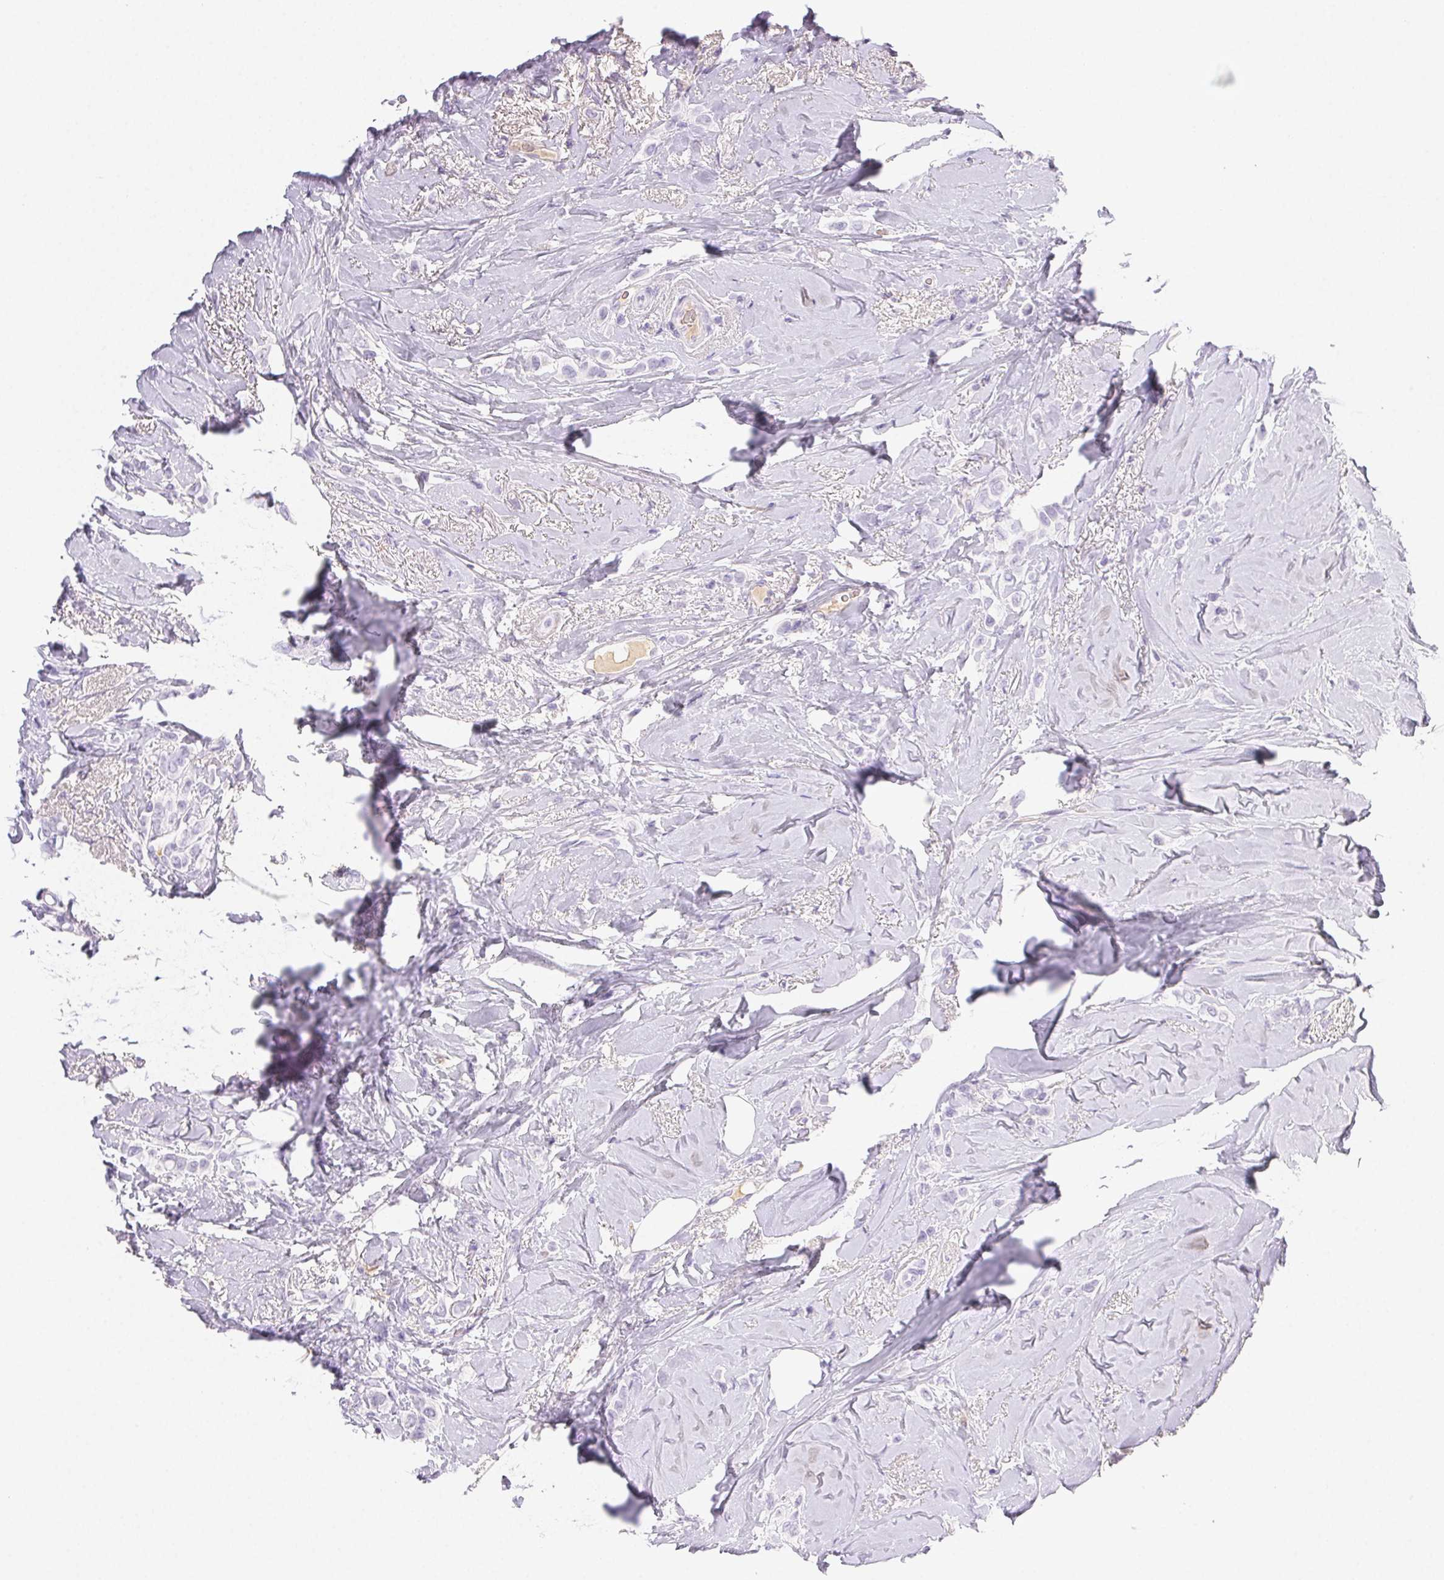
{"staining": {"intensity": "negative", "quantity": "none", "location": "none"}, "tissue": "breast cancer", "cell_type": "Tumor cells", "image_type": "cancer", "snomed": [{"axis": "morphology", "description": "Lobular carcinoma"}, {"axis": "topography", "description": "Breast"}], "caption": "IHC of breast cancer reveals no staining in tumor cells.", "gene": "PADI4", "patient": {"sex": "female", "age": 66}}